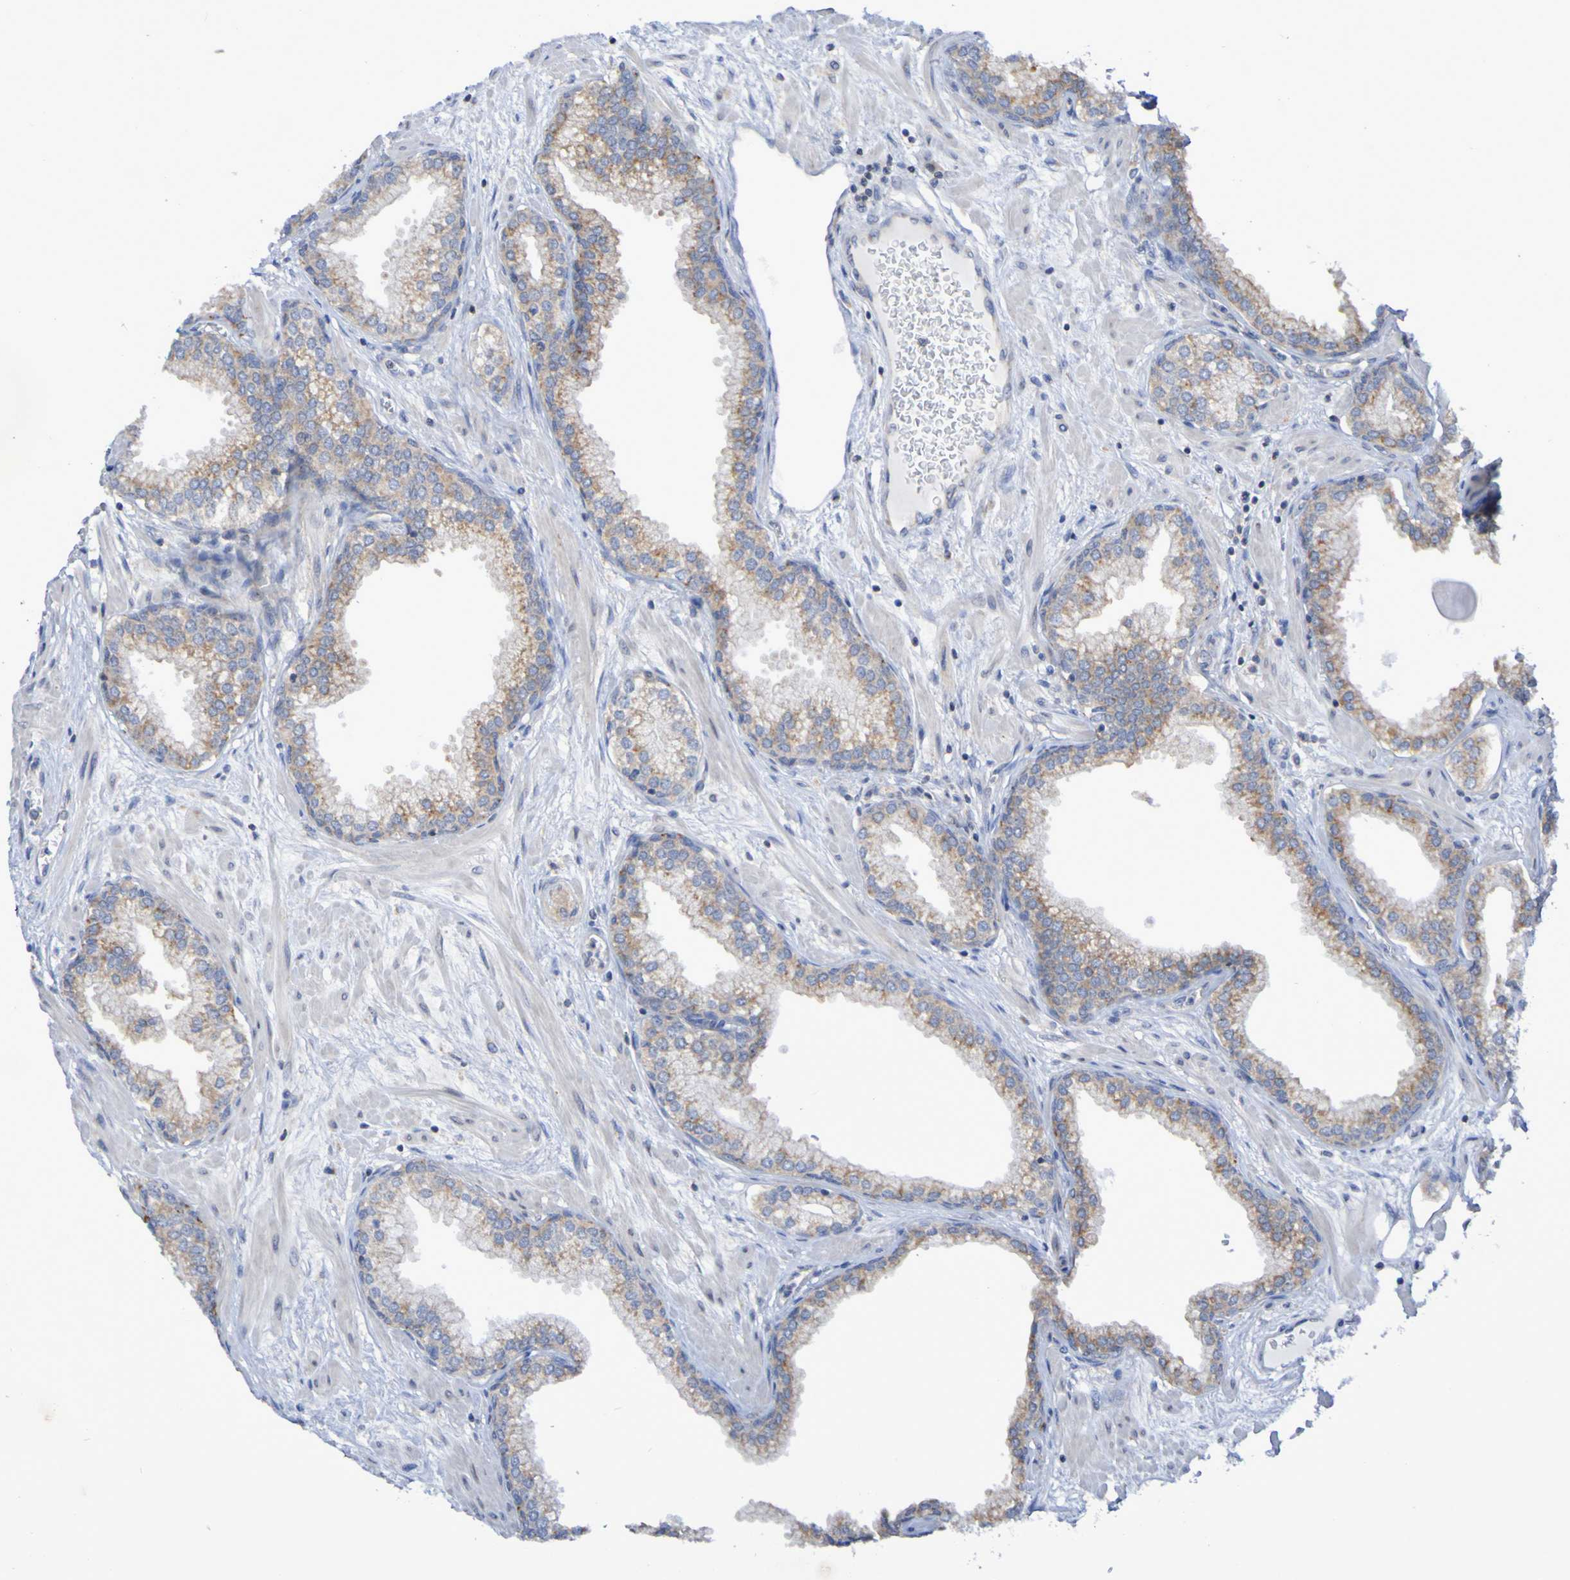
{"staining": {"intensity": "strong", "quantity": ">75%", "location": "cytoplasmic/membranous"}, "tissue": "prostate", "cell_type": "Glandular cells", "image_type": "normal", "snomed": [{"axis": "morphology", "description": "Normal tissue, NOS"}, {"axis": "morphology", "description": "Urothelial carcinoma, Low grade"}, {"axis": "topography", "description": "Urinary bladder"}, {"axis": "topography", "description": "Prostate"}], "caption": "An immunohistochemistry (IHC) micrograph of unremarkable tissue is shown. Protein staining in brown labels strong cytoplasmic/membranous positivity in prostate within glandular cells. (DAB (3,3'-diaminobenzidine) IHC, brown staining for protein, blue staining for nuclei).", "gene": "LMBRD2", "patient": {"sex": "male", "age": 60}}